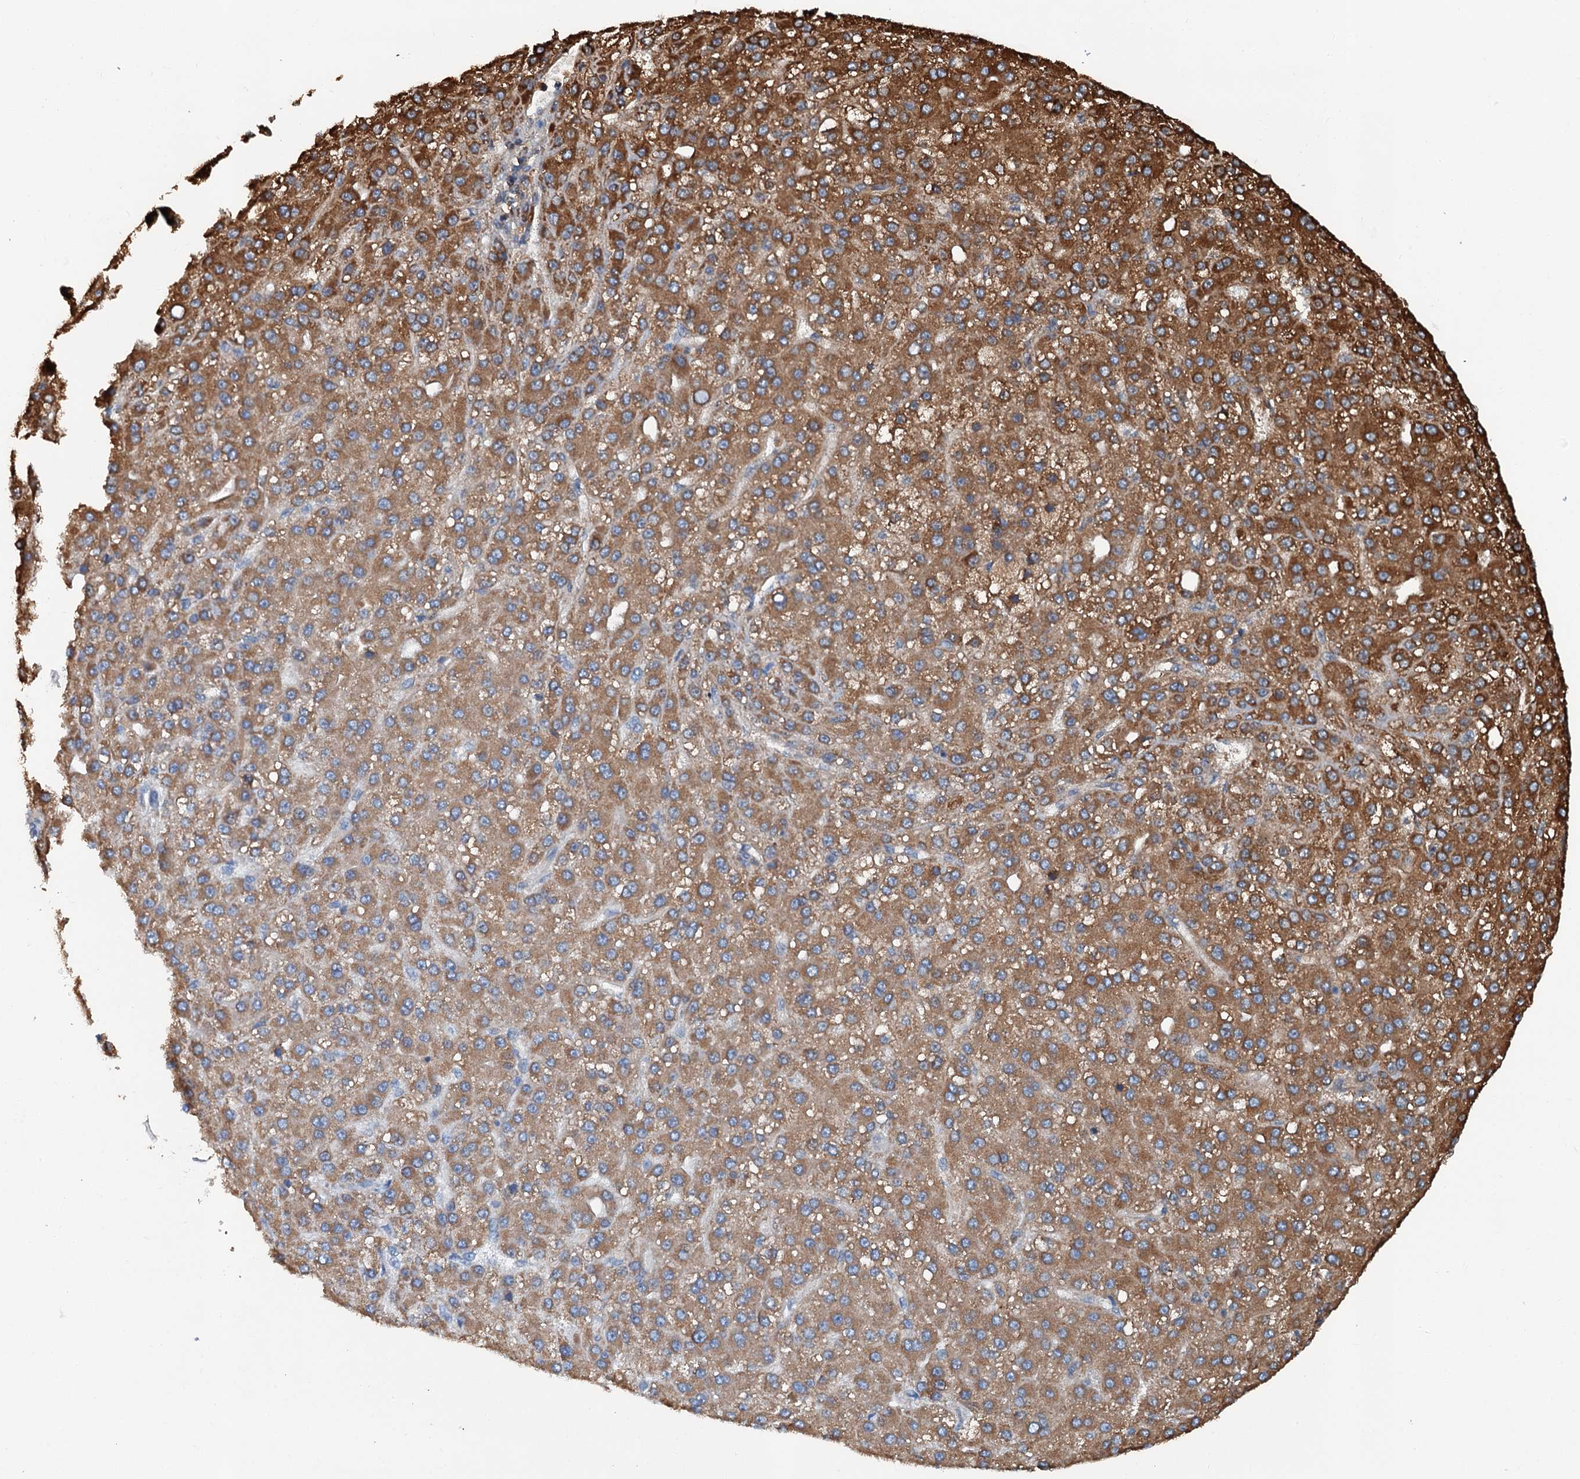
{"staining": {"intensity": "strong", "quantity": ">75%", "location": "cytoplasmic/membranous"}, "tissue": "liver cancer", "cell_type": "Tumor cells", "image_type": "cancer", "snomed": [{"axis": "morphology", "description": "Carcinoma, Hepatocellular, NOS"}, {"axis": "topography", "description": "Liver"}], "caption": "High-magnification brightfield microscopy of liver cancer (hepatocellular carcinoma) stained with DAB (3,3'-diaminobenzidine) (brown) and counterstained with hematoxylin (blue). tumor cells exhibit strong cytoplasmic/membranous positivity is seen in about>75% of cells.", "gene": "TRPT1", "patient": {"sex": "male", "age": 67}}